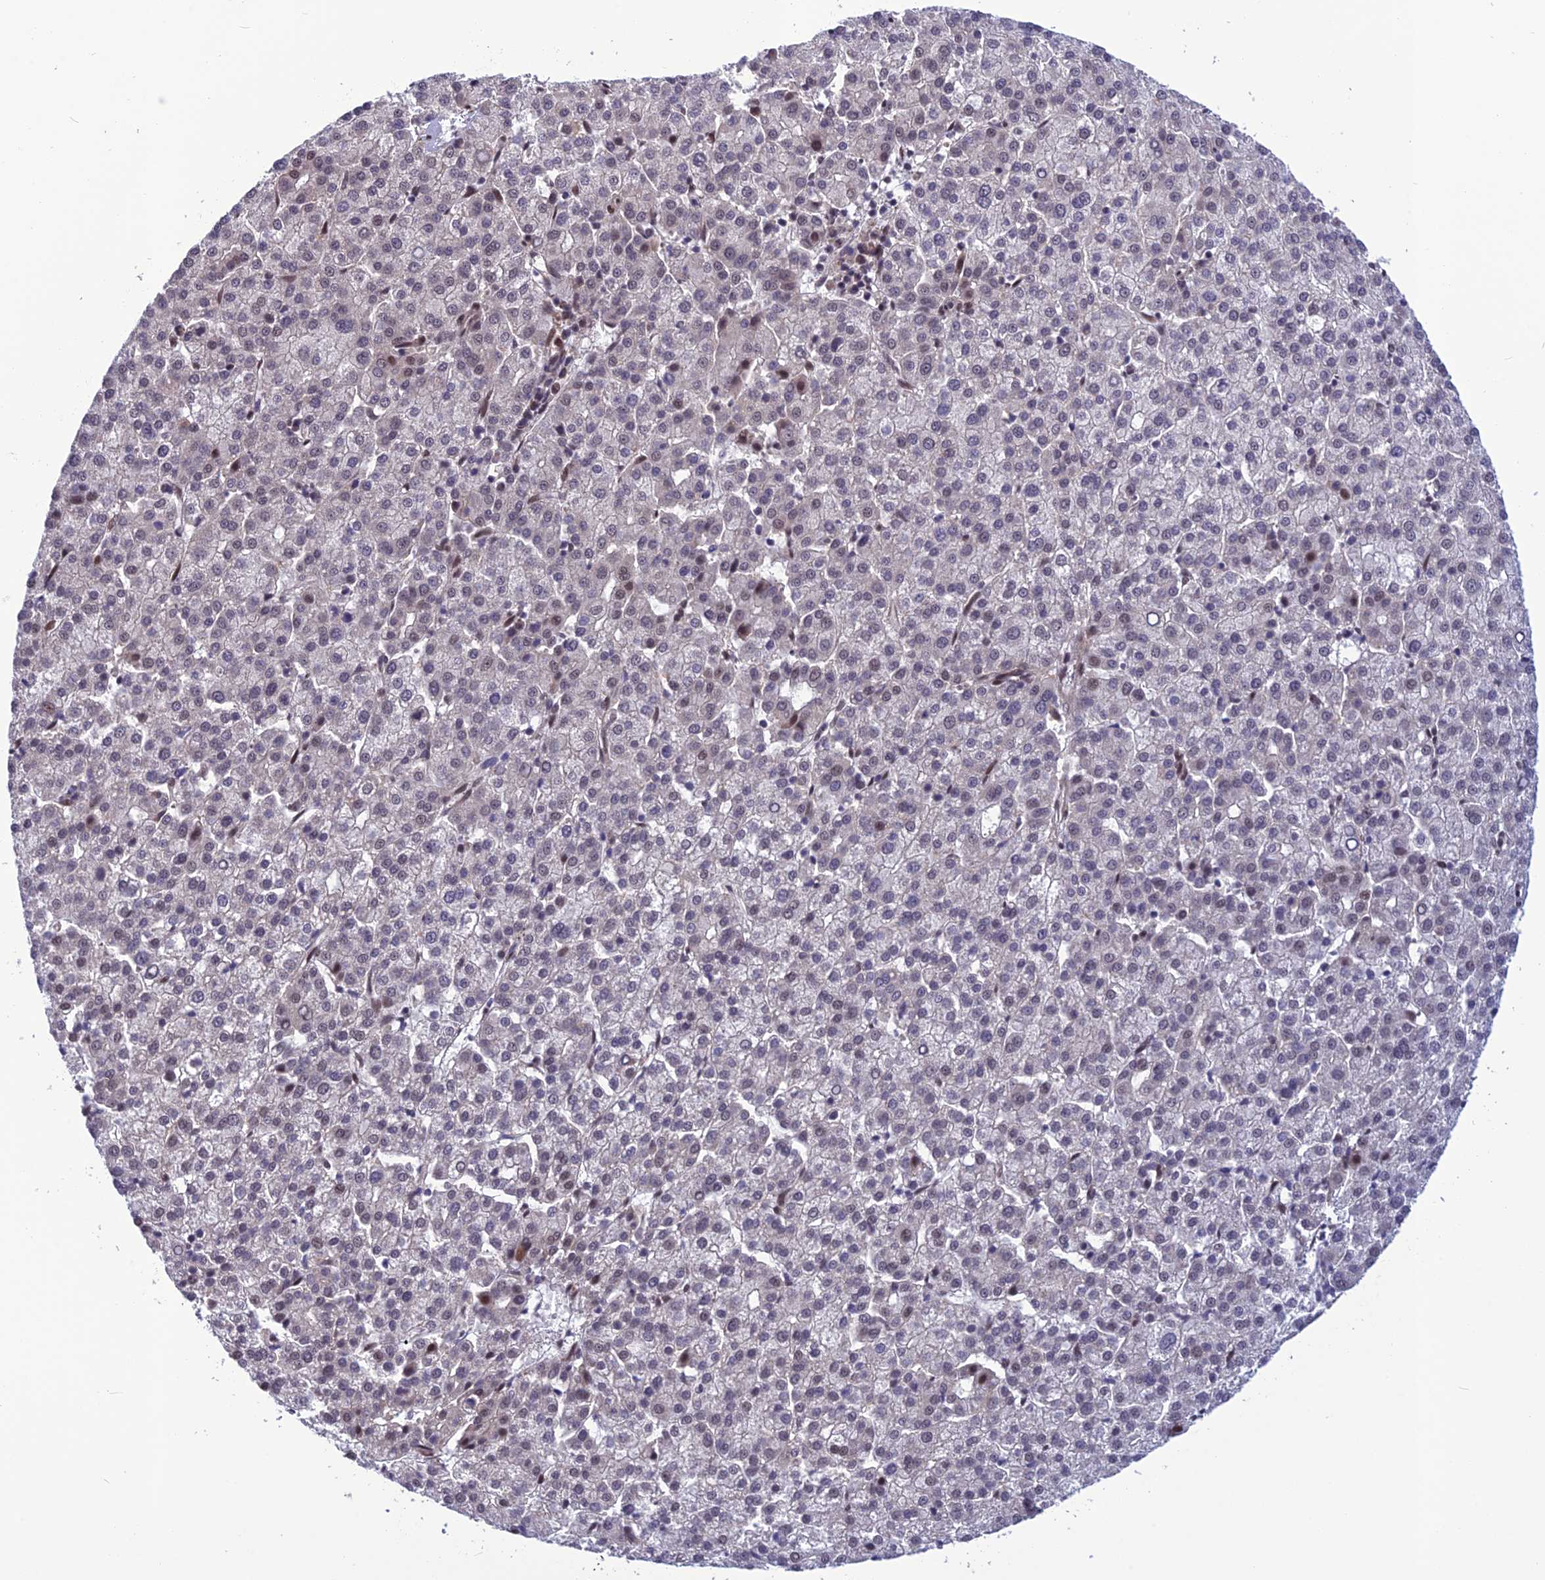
{"staining": {"intensity": "weak", "quantity": "<25%", "location": "nuclear"}, "tissue": "liver cancer", "cell_type": "Tumor cells", "image_type": "cancer", "snomed": [{"axis": "morphology", "description": "Carcinoma, Hepatocellular, NOS"}, {"axis": "topography", "description": "Liver"}], "caption": "The histopathology image shows no staining of tumor cells in liver cancer.", "gene": "RTRAF", "patient": {"sex": "female", "age": 58}}